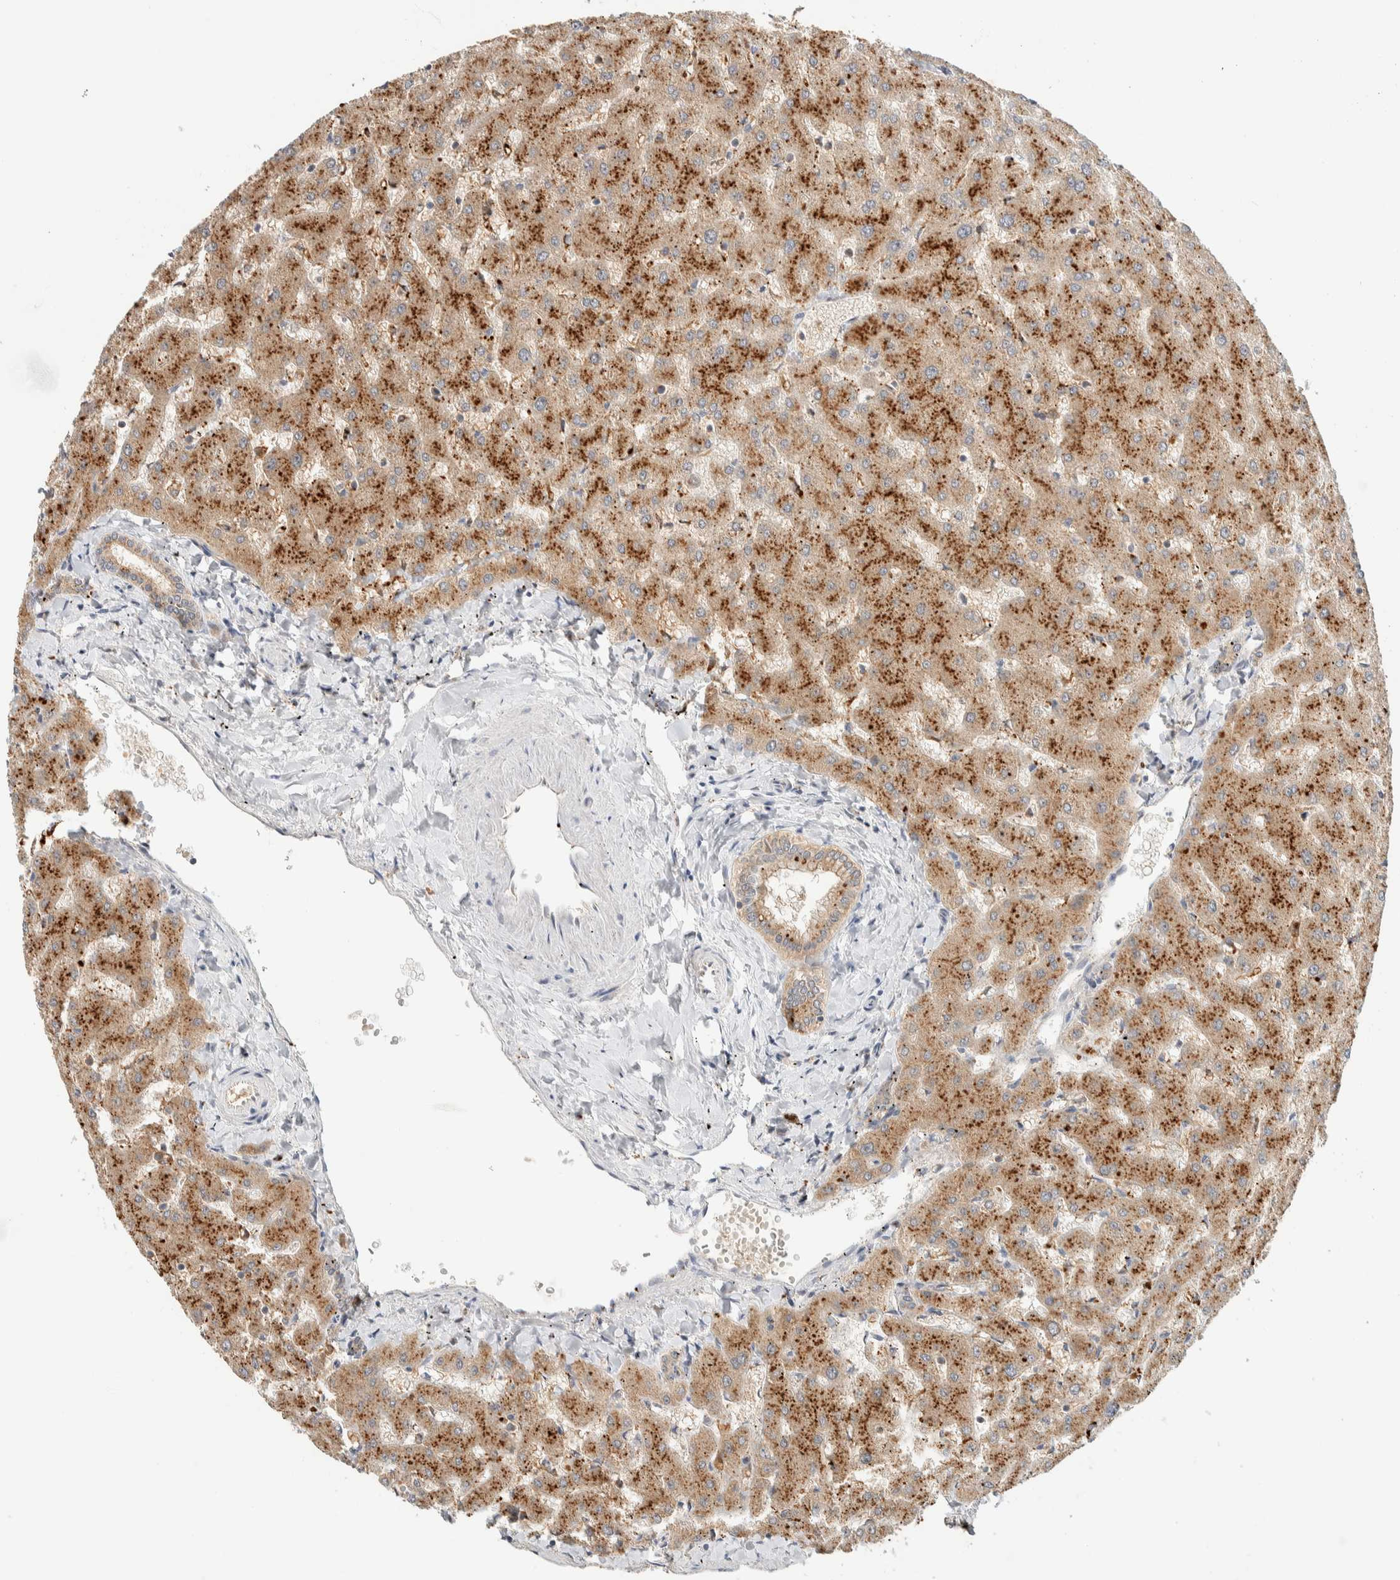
{"staining": {"intensity": "weak", "quantity": "25%-75%", "location": "cytoplasmic/membranous"}, "tissue": "liver", "cell_type": "Cholangiocytes", "image_type": "normal", "snomed": [{"axis": "morphology", "description": "Normal tissue, NOS"}, {"axis": "topography", "description": "Liver"}], "caption": "Unremarkable liver shows weak cytoplasmic/membranous staining in approximately 25%-75% of cholangiocytes.", "gene": "GCLM", "patient": {"sex": "female", "age": 63}}